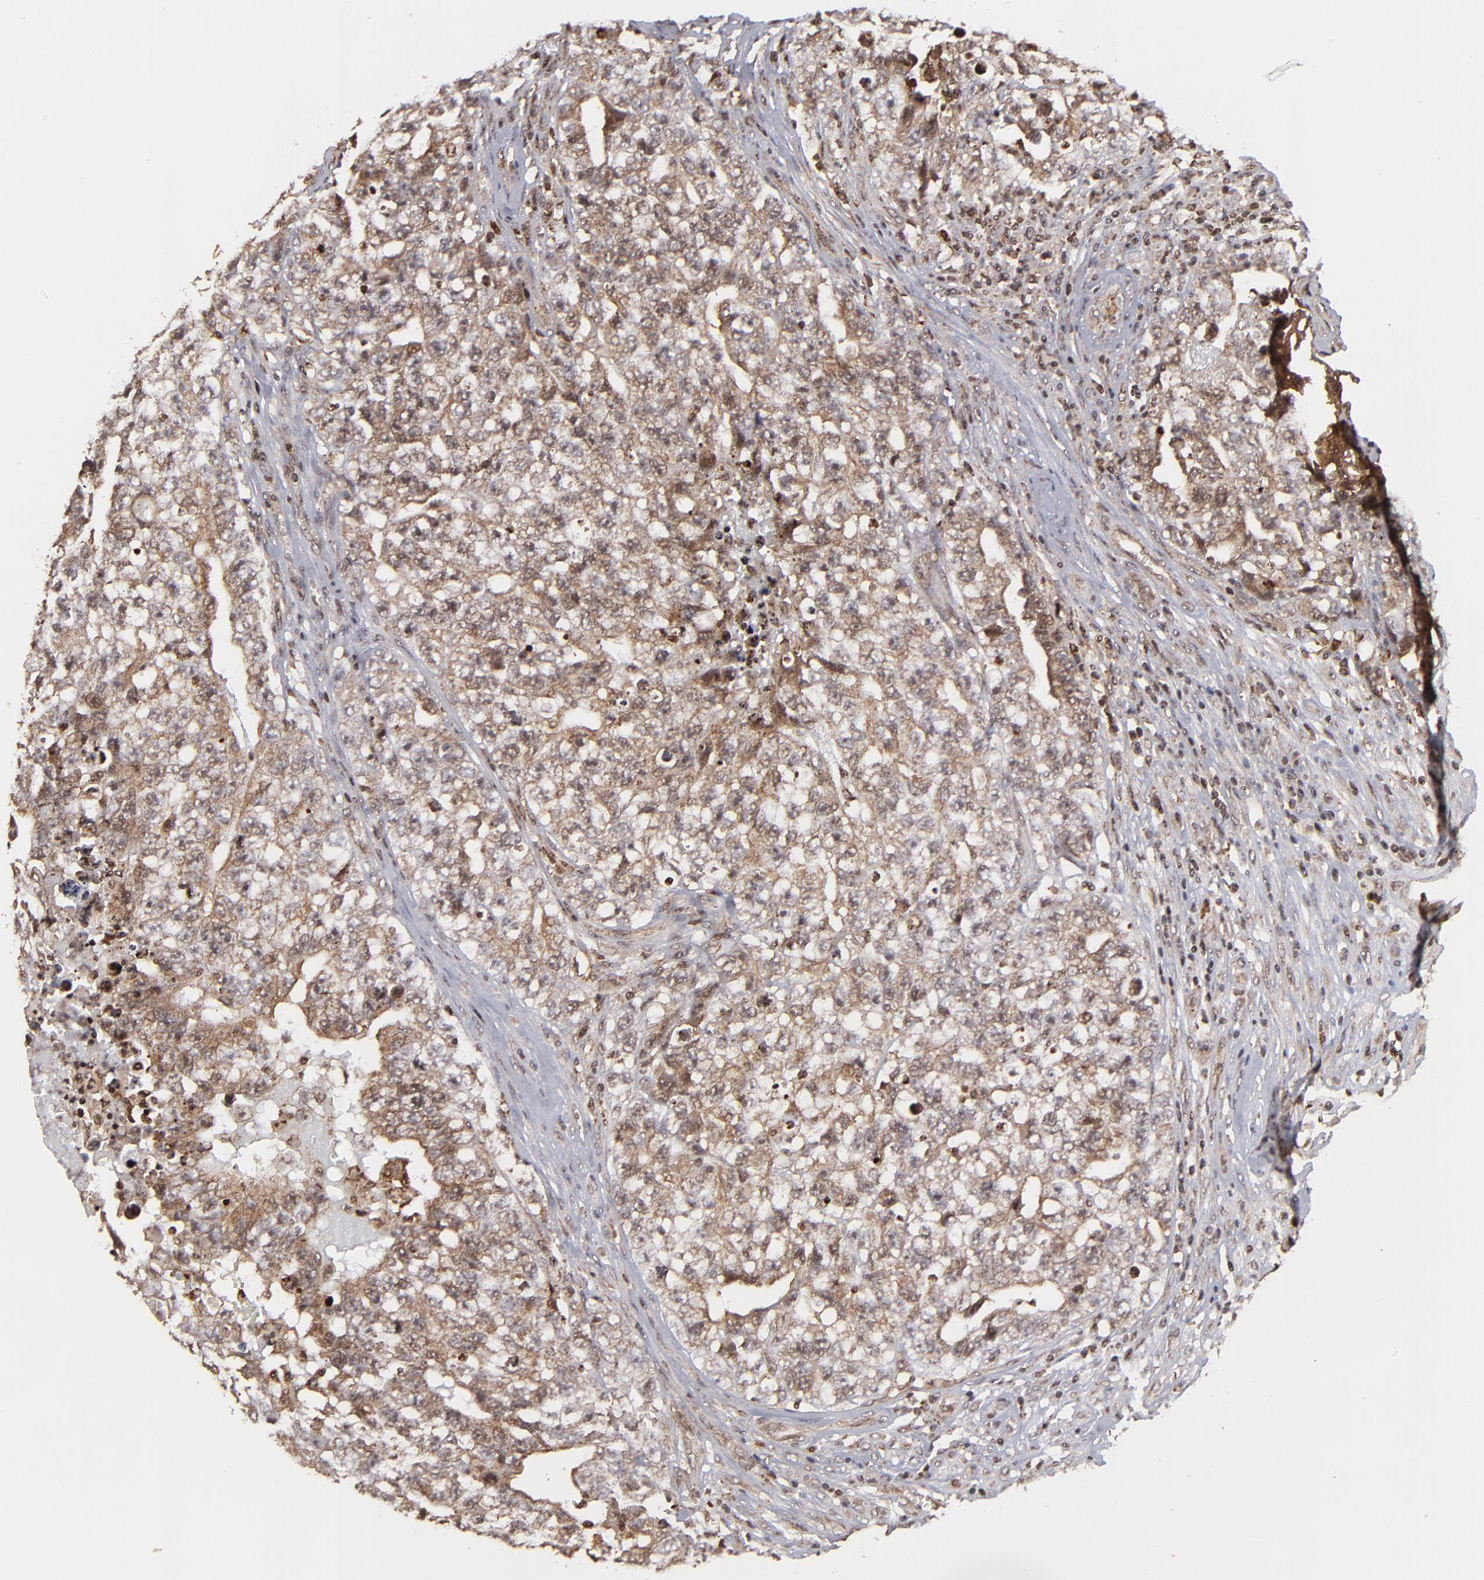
{"staining": {"intensity": "strong", "quantity": ">75%", "location": "cytoplasmic/membranous,nuclear"}, "tissue": "testis cancer", "cell_type": "Tumor cells", "image_type": "cancer", "snomed": [{"axis": "morphology", "description": "Carcinoma, Embryonal, NOS"}, {"axis": "topography", "description": "Testis"}], "caption": "Protein analysis of embryonal carcinoma (testis) tissue reveals strong cytoplasmic/membranous and nuclear staining in approximately >75% of tumor cells.", "gene": "RGS6", "patient": {"sex": "male", "age": 31}}